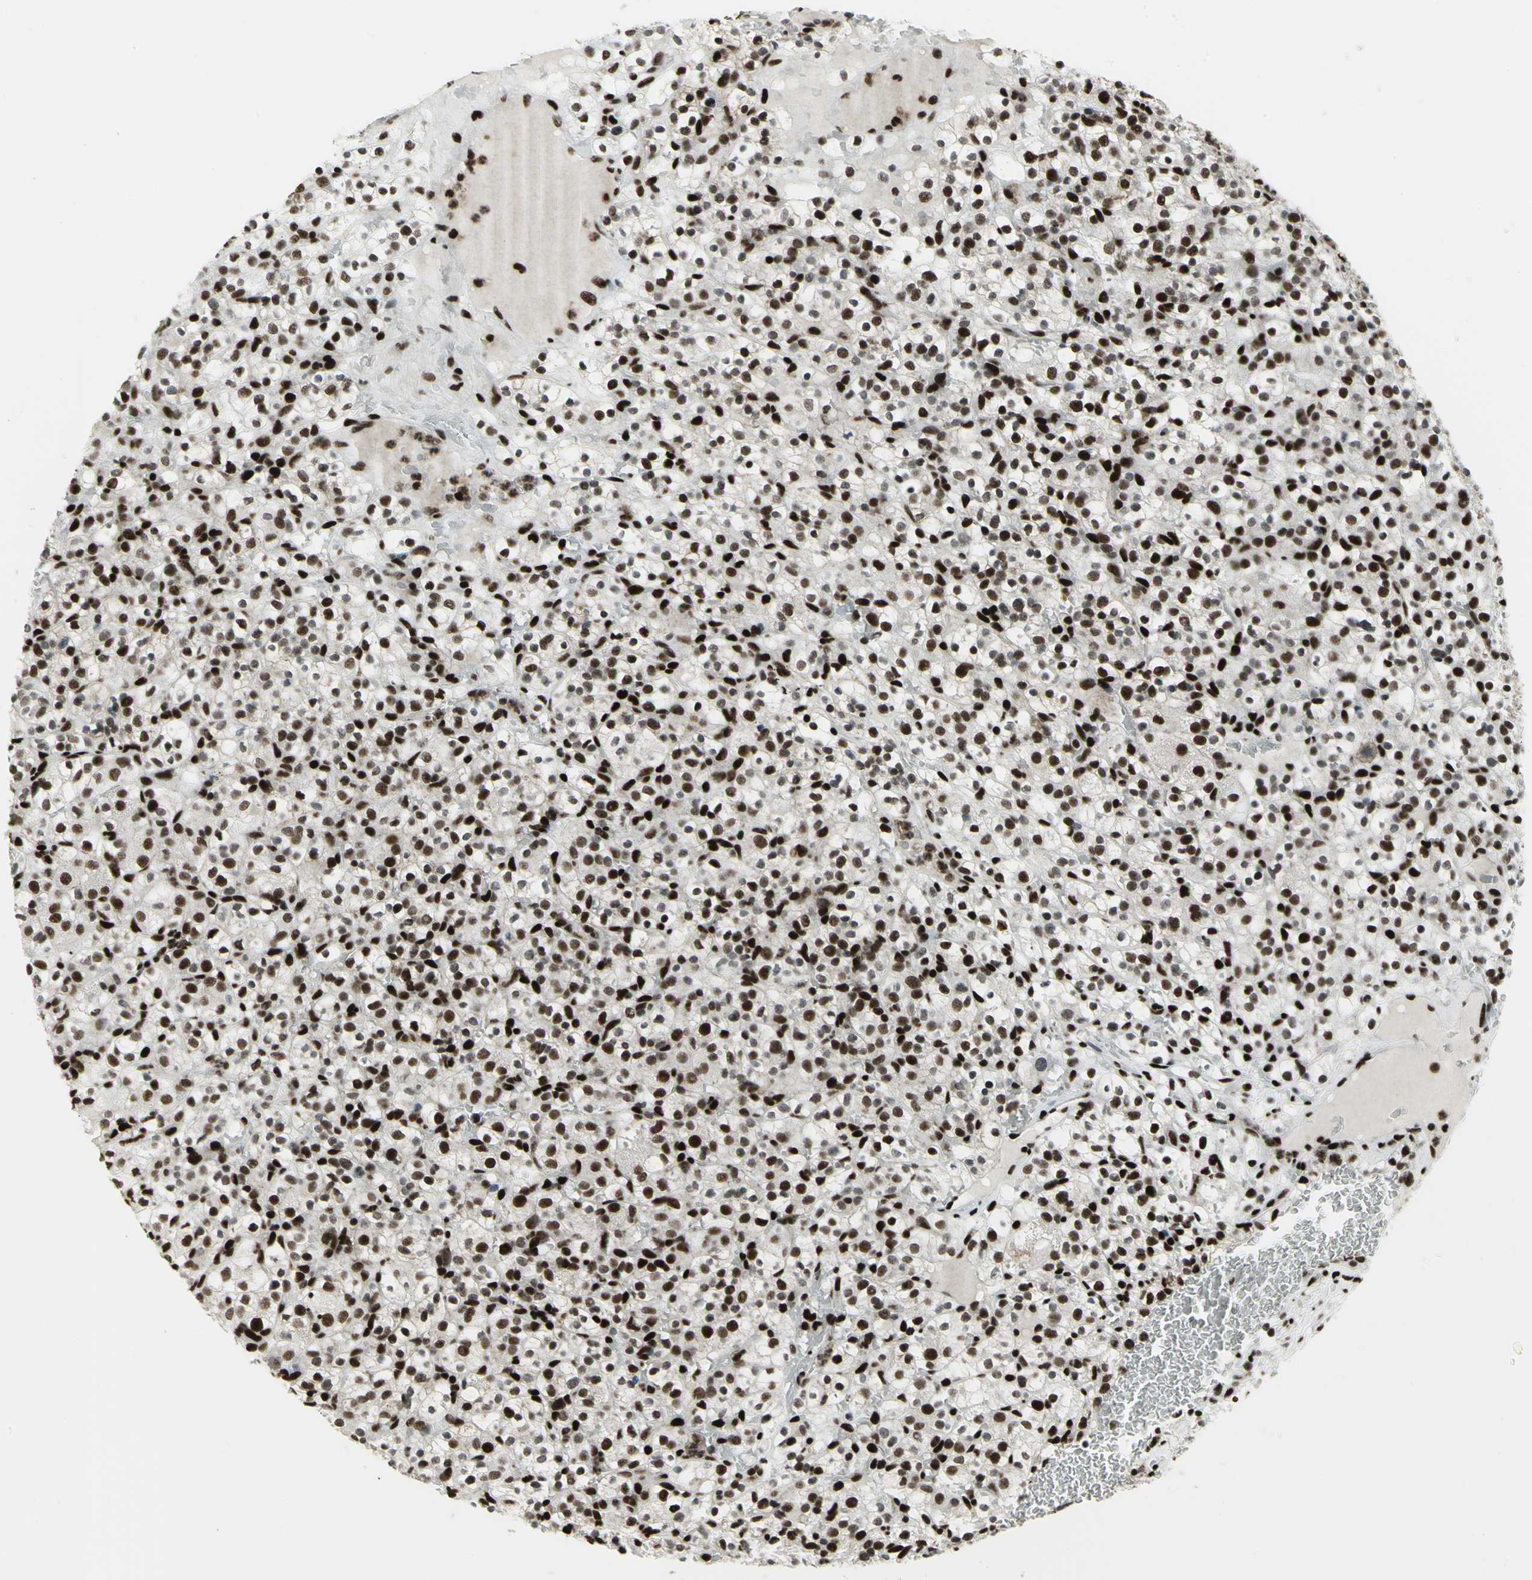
{"staining": {"intensity": "strong", "quantity": ">75%", "location": "nuclear"}, "tissue": "renal cancer", "cell_type": "Tumor cells", "image_type": "cancer", "snomed": [{"axis": "morphology", "description": "Normal tissue, NOS"}, {"axis": "morphology", "description": "Adenocarcinoma, NOS"}, {"axis": "topography", "description": "Kidney"}], "caption": "A micrograph of renal cancer stained for a protein shows strong nuclear brown staining in tumor cells.", "gene": "SMARCA4", "patient": {"sex": "female", "age": 72}}